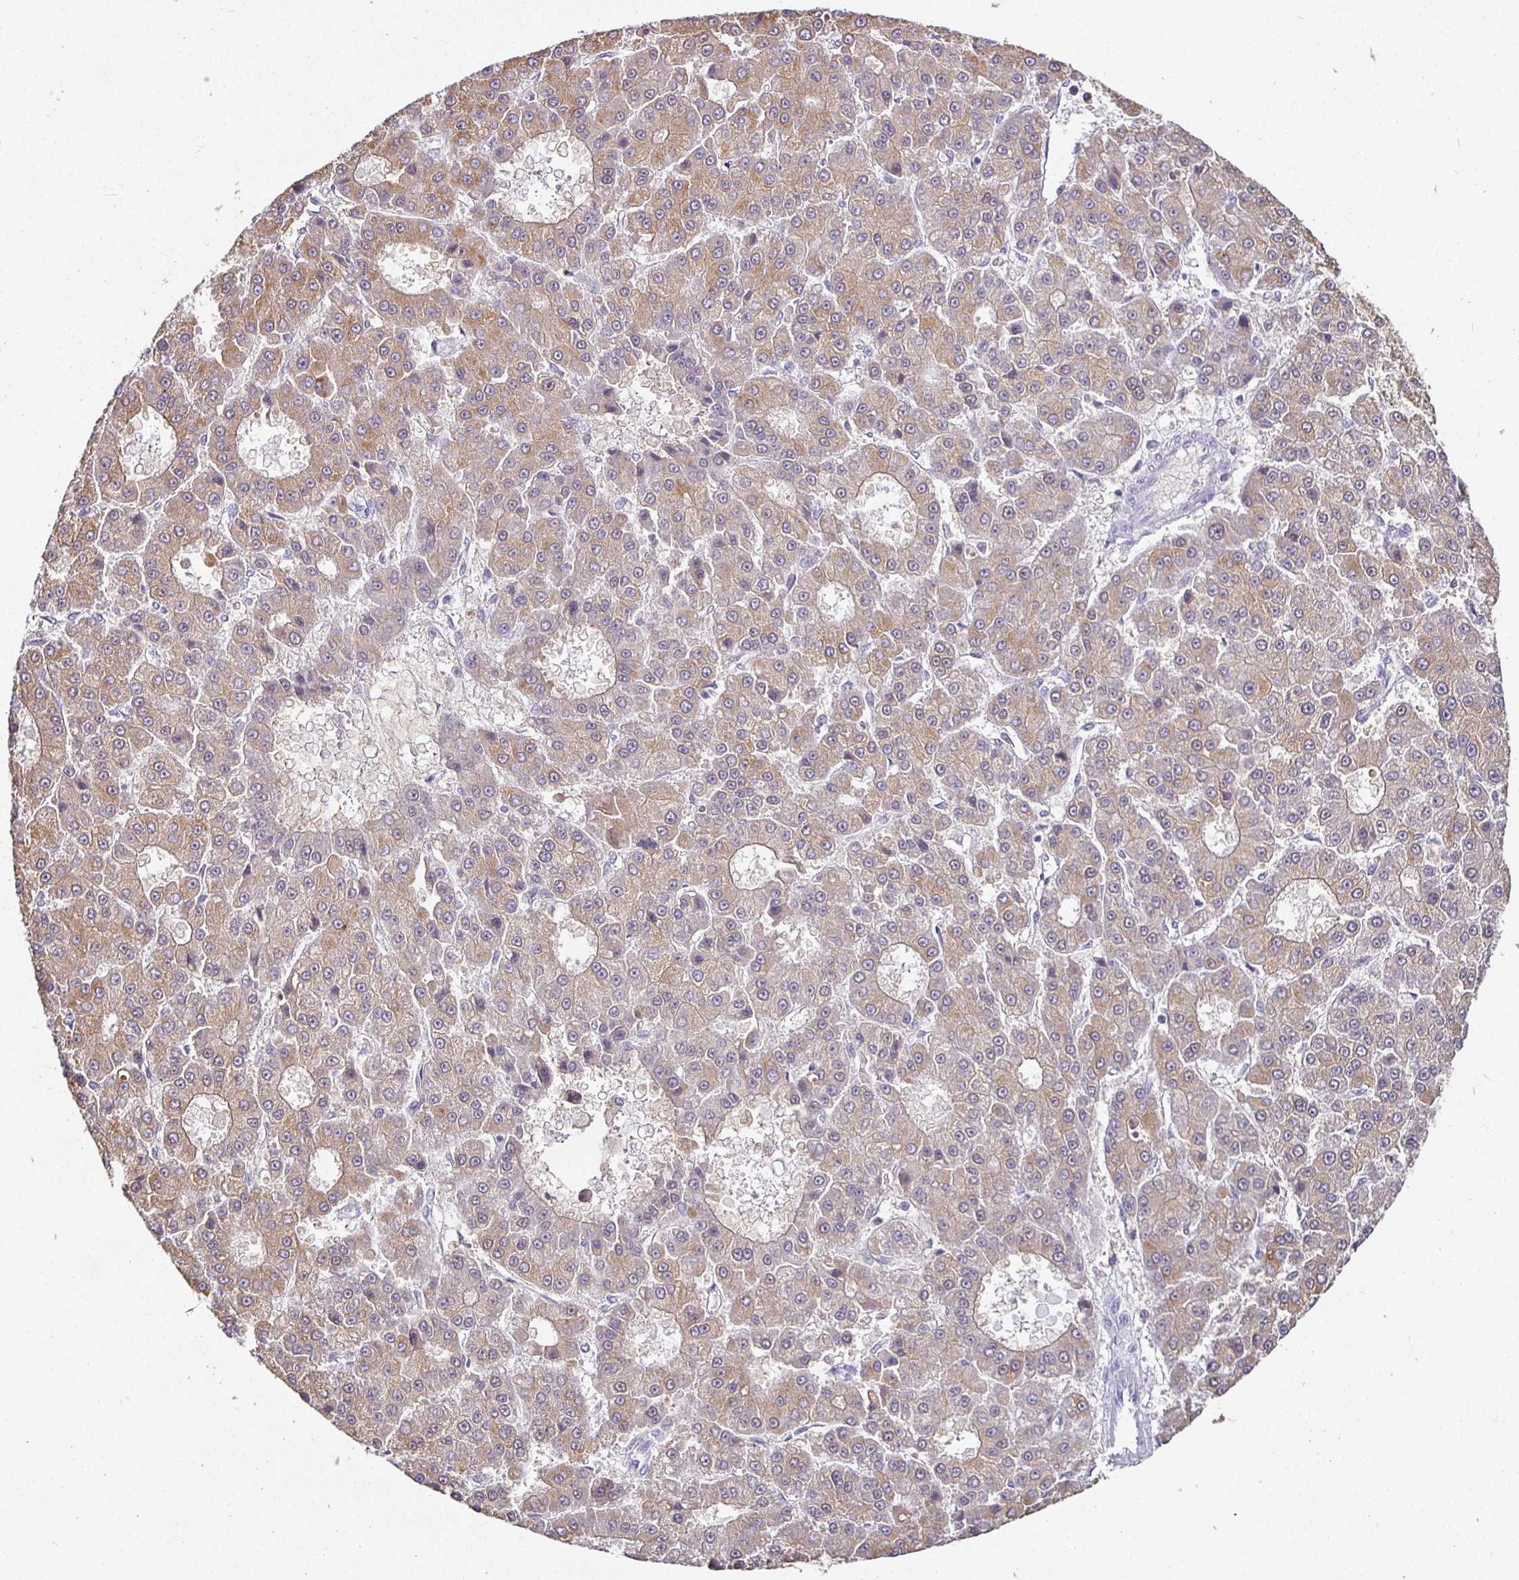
{"staining": {"intensity": "weak", "quantity": ">75%", "location": "cytoplasmic/membranous"}, "tissue": "liver cancer", "cell_type": "Tumor cells", "image_type": "cancer", "snomed": [{"axis": "morphology", "description": "Carcinoma, Hepatocellular, NOS"}, {"axis": "topography", "description": "Liver"}], "caption": "Brown immunohistochemical staining in human liver hepatocellular carcinoma exhibits weak cytoplasmic/membranous positivity in approximately >75% of tumor cells.", "gene": "SIRPA", "patient": {"sex": "male", "age": 70}}